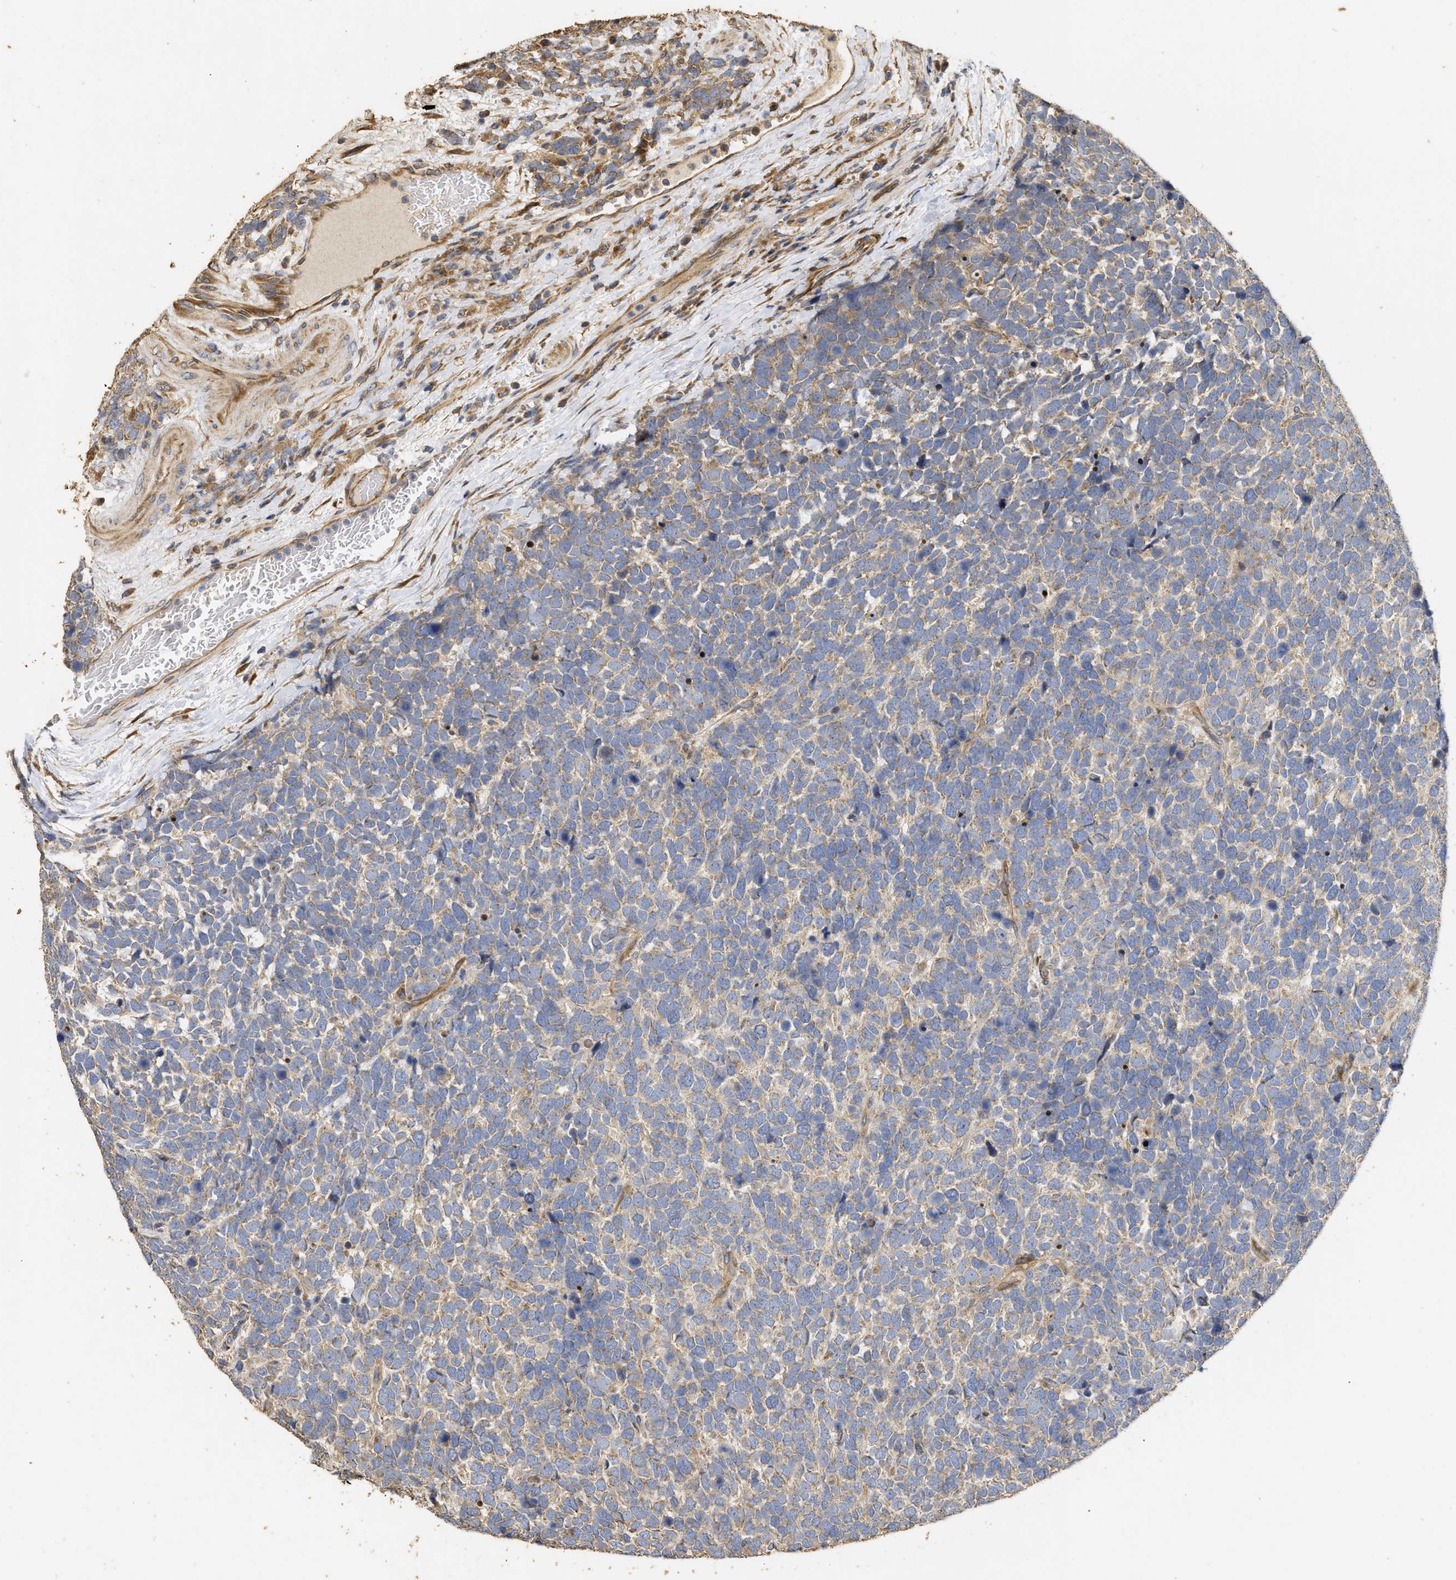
{"staining": {"intensity": "weak", "quantity": "<25%", "location": "cytoplasmic/membranous"}, "tissue": "urothelial cancer", "cell_type": "Tumor cells", "image_type": "cancer", "snomed": [{"axis": "morphology", "description": "Urothelial carcinoma, High grade"}, {"axis": "topography", "description": "Urinary bladder"}], "caption": "IHC photomicrograph of human urothelial cancer stained for a protein (brown), which exhibits no positivity in tumor cells.", "gene": "NAV1", "patient": {"sex": "female", "age": 82}}